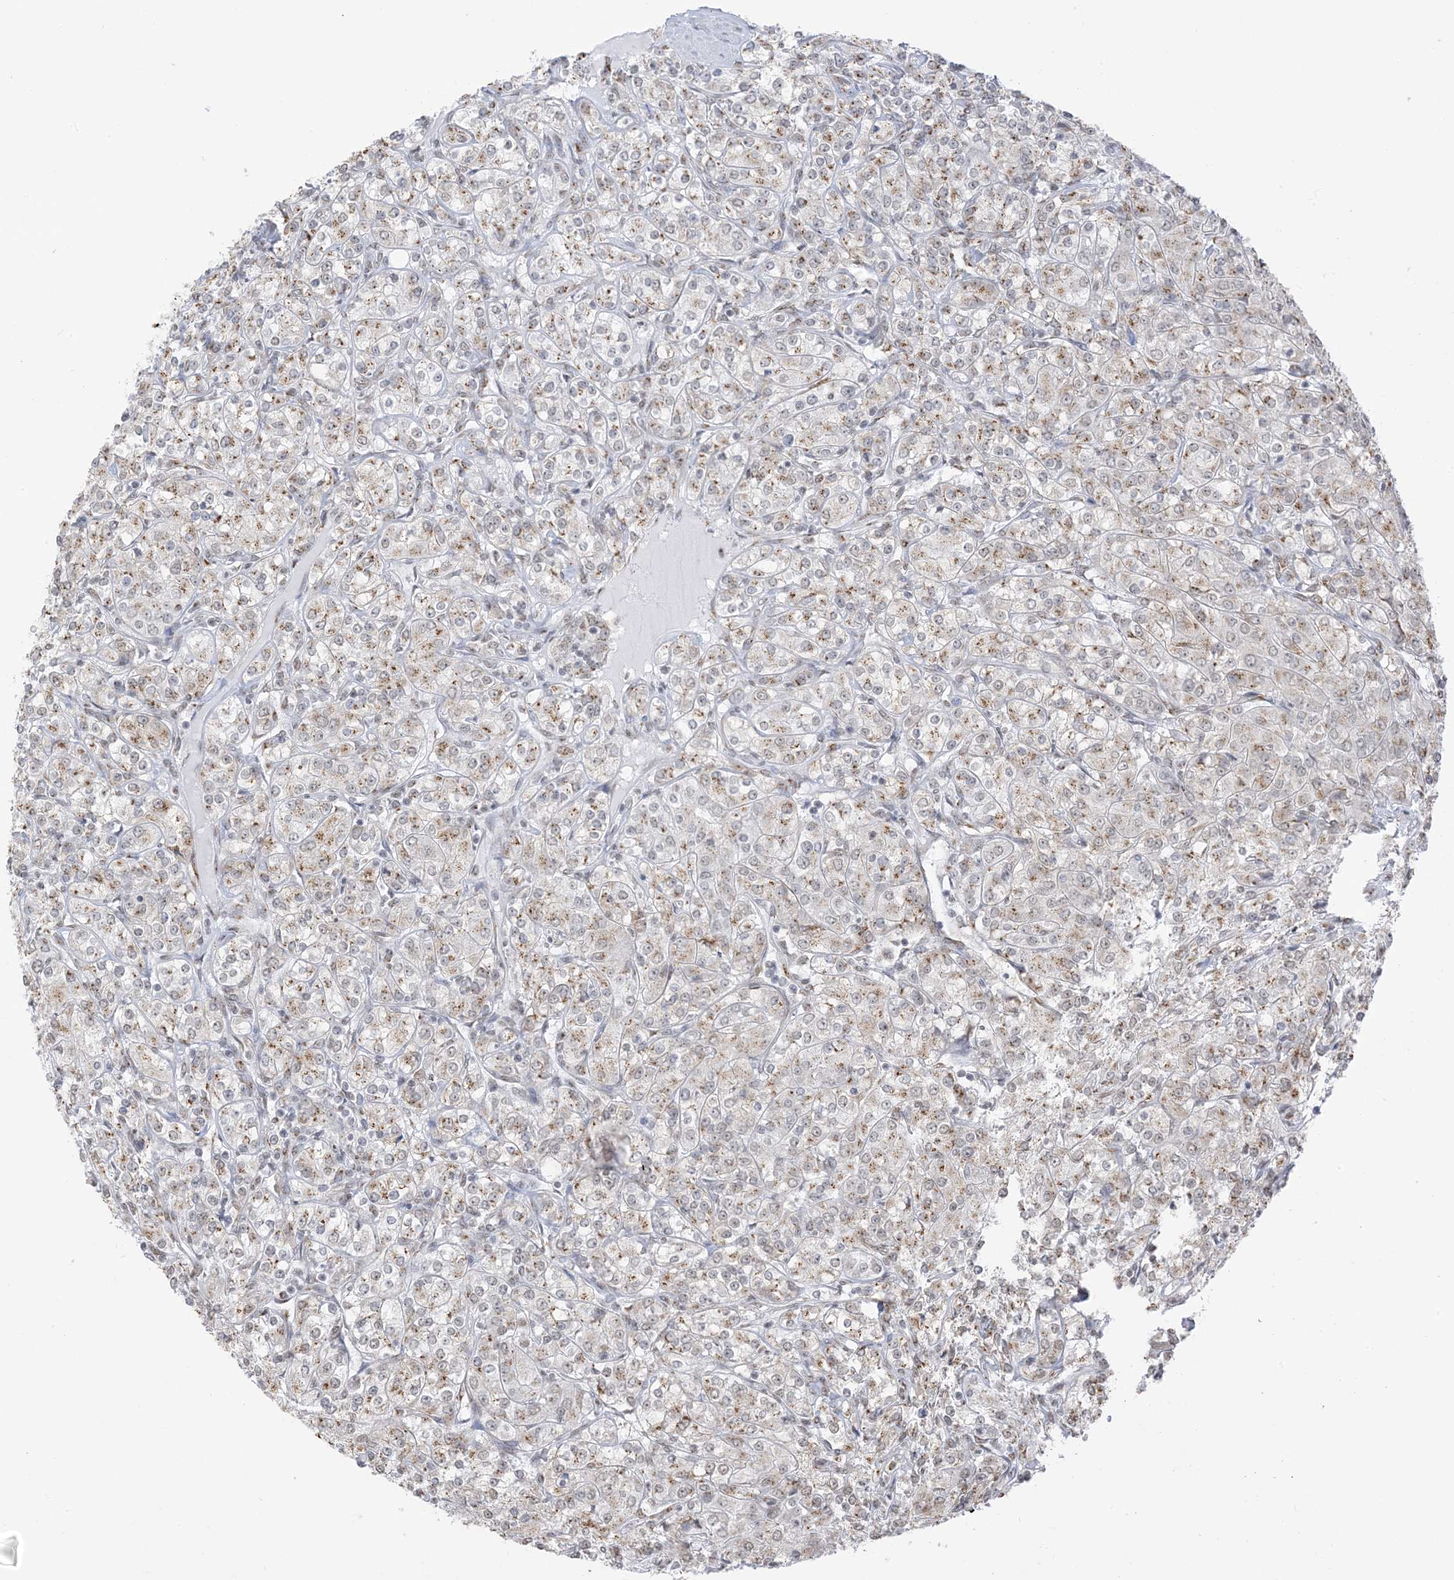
{"staining": {"intensity": "weak", "quantity": "25%-75%", "location": "cytoplasmic/membranous"}, "tissue": "renal cancer", "cell_type": "Tumor cells", "image_type": "cancer", "snomed": [{"axis": "morphology", "description": "Adenocarcinoma, NOS"}, {"axis": "topography", "description": "Kidney"}], "caption": "Adenocarcinoma (renal) tissue reveals weak cytoplasmic/membranous staining in approximately 25%-75% of tumor cells", "gene": "GPR107", "patient": {"sex": "male", "age": 77}}